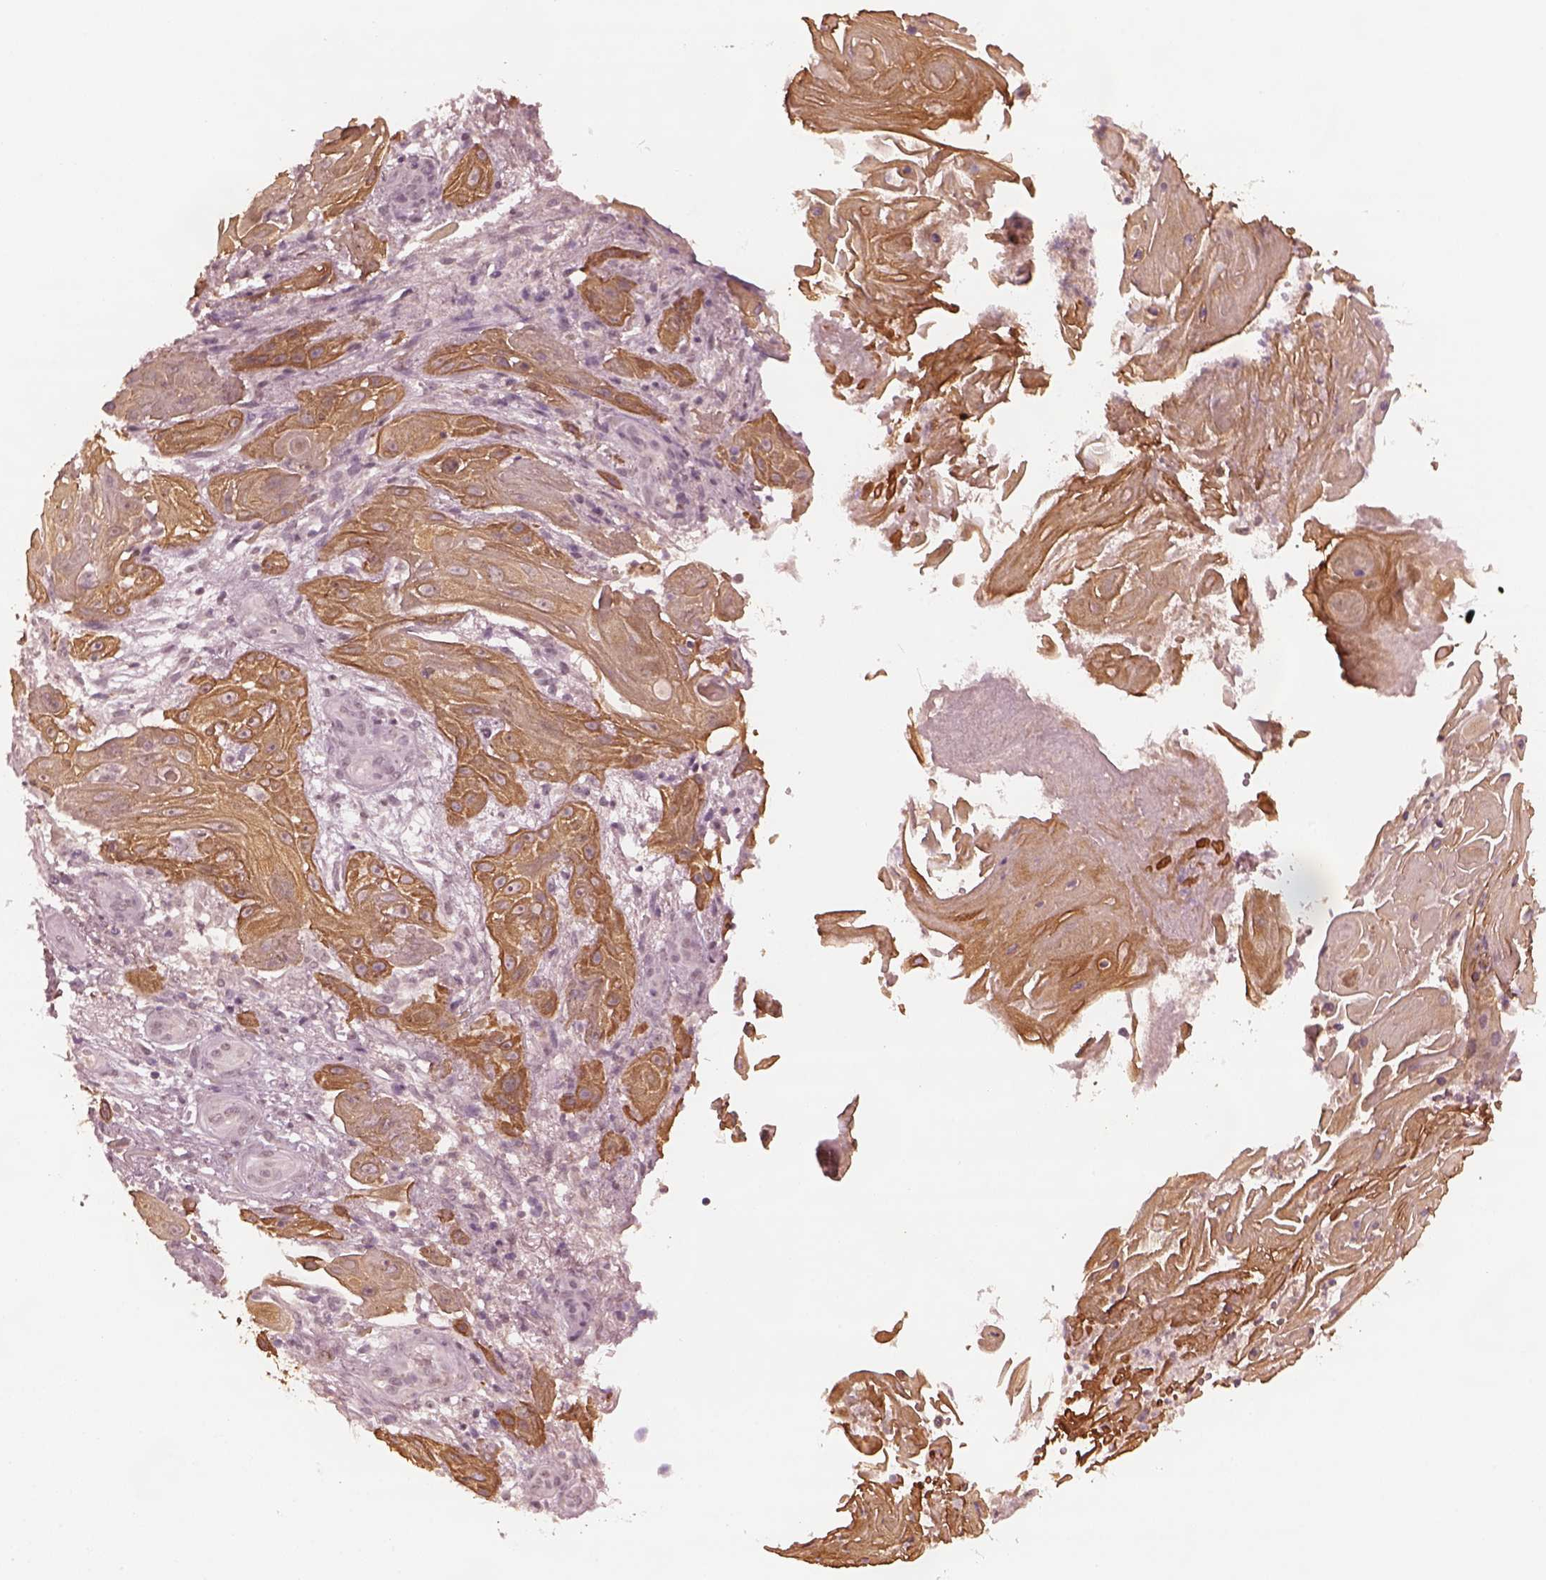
{"staining": {"intensity": "strong", "quantity": ">75%", "location": "cytoplasmic/membranous"}, "tissue": "skin cancer", "cell_type": "Tumor cells", "image_type": "cancer", "snomed": [{"axis": "morphology", "description": "Squamous cell carcinoma, NOS"}, {"axis": "topography", "description": "Skin"}], "caption": "Skin cancer (squamous cell carcinoma) stained for a protein demonstrates strong cytoplasmic/membranous positivity in tumor cells.", "gene": "KRT79", "patient": {"sex": "male", "age": 62}}